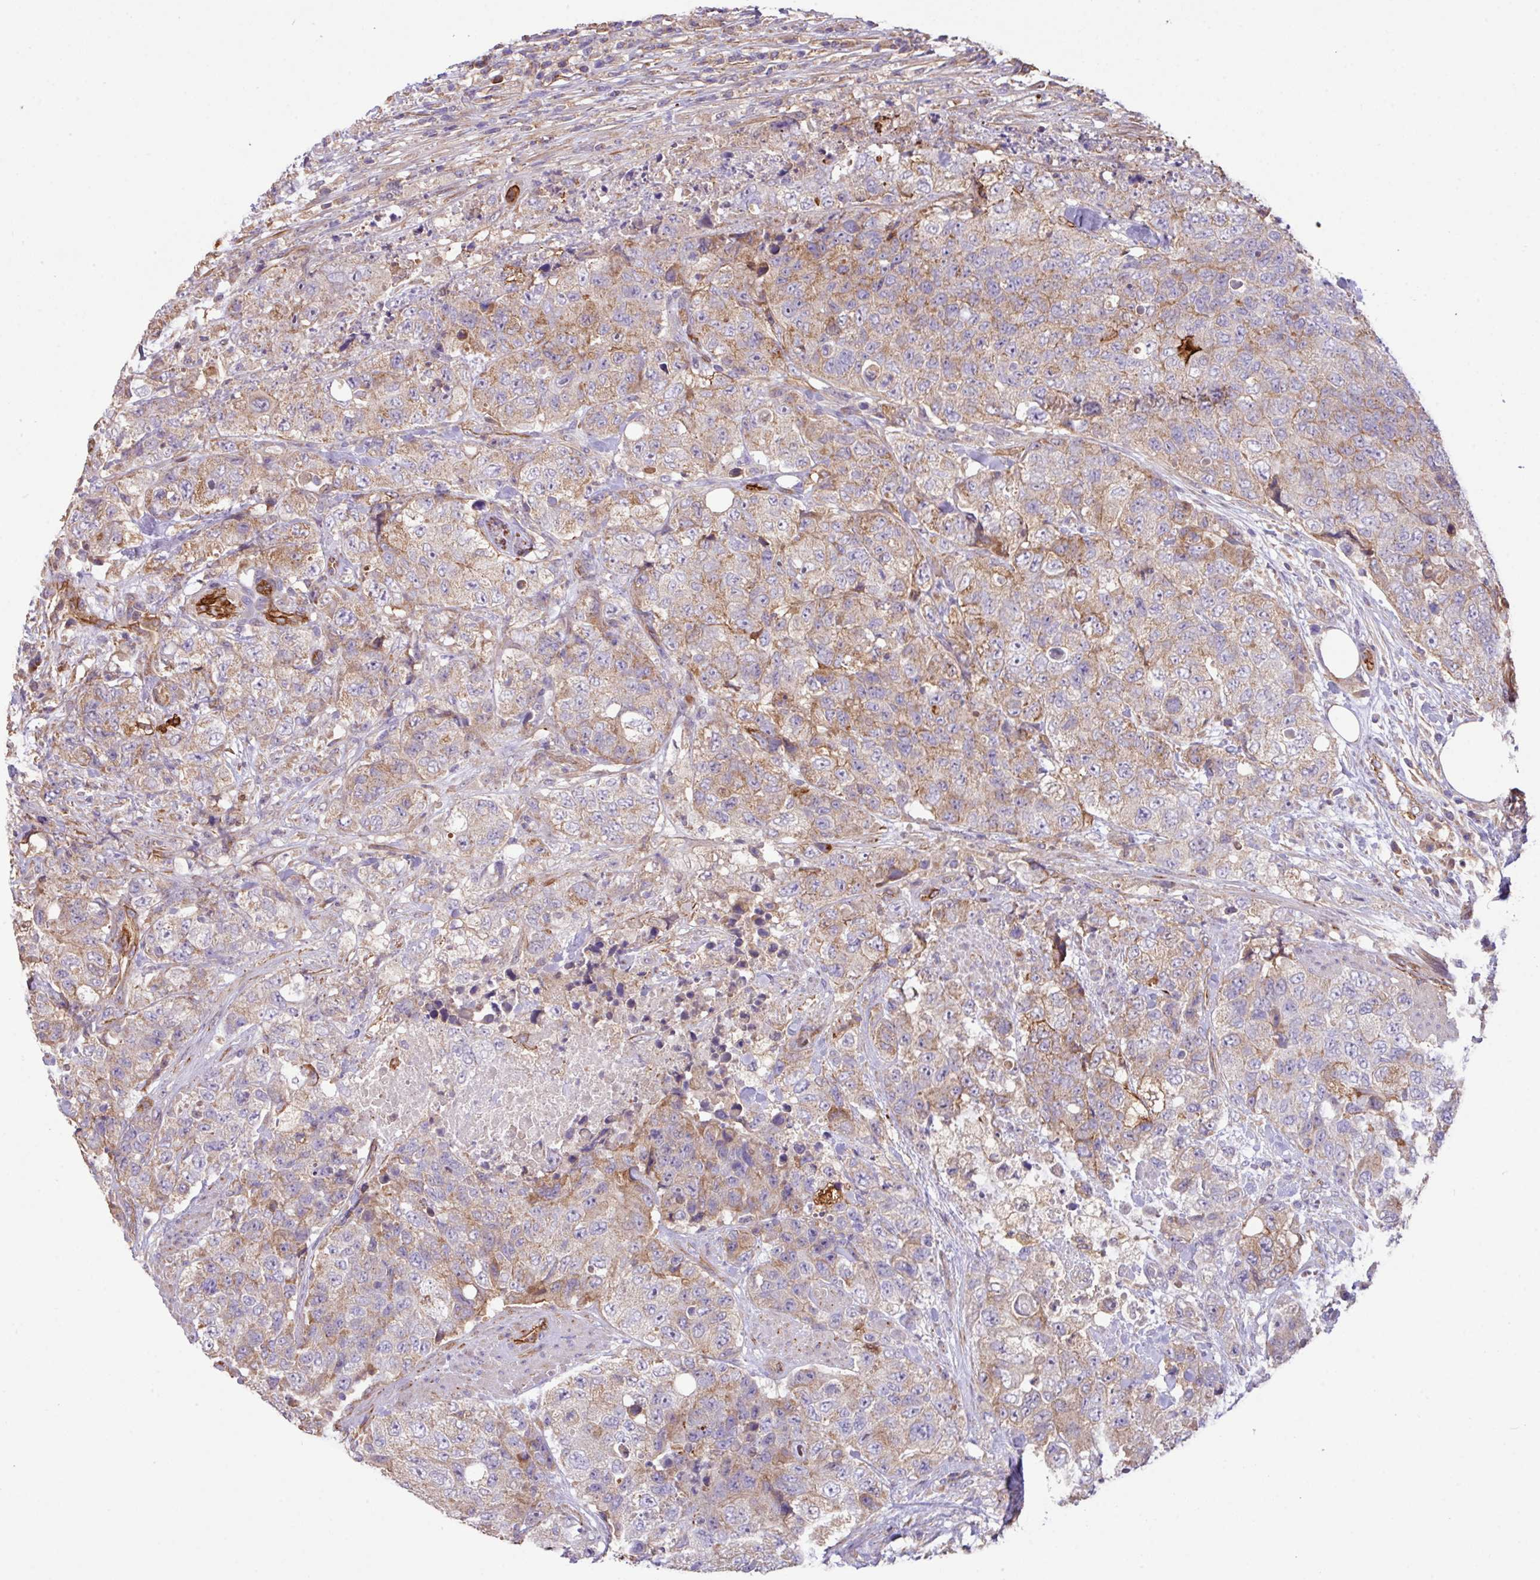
{"staining": {"intensity": "weak", "quantity": "25%-75%", "location": "cytoplasmic/membranous"}, "tissue": "urothelial cancer", "cell_type": "Tumor cells", "image_type": "cancer", "snomed": [{"axis": "morphology", "description": "Urothelial carcinoma, High grade"}, {"axis": "topography", "description": "Urinary bladder"}], "caption": "Protein staining demonstrates weak cytoplasmic/membranous expression in about 25%-75% of tumor cells in high-grade urothelial carcinoma.", "gene": "LRRC53", "patient": {"sex": "female", "age": 78}}